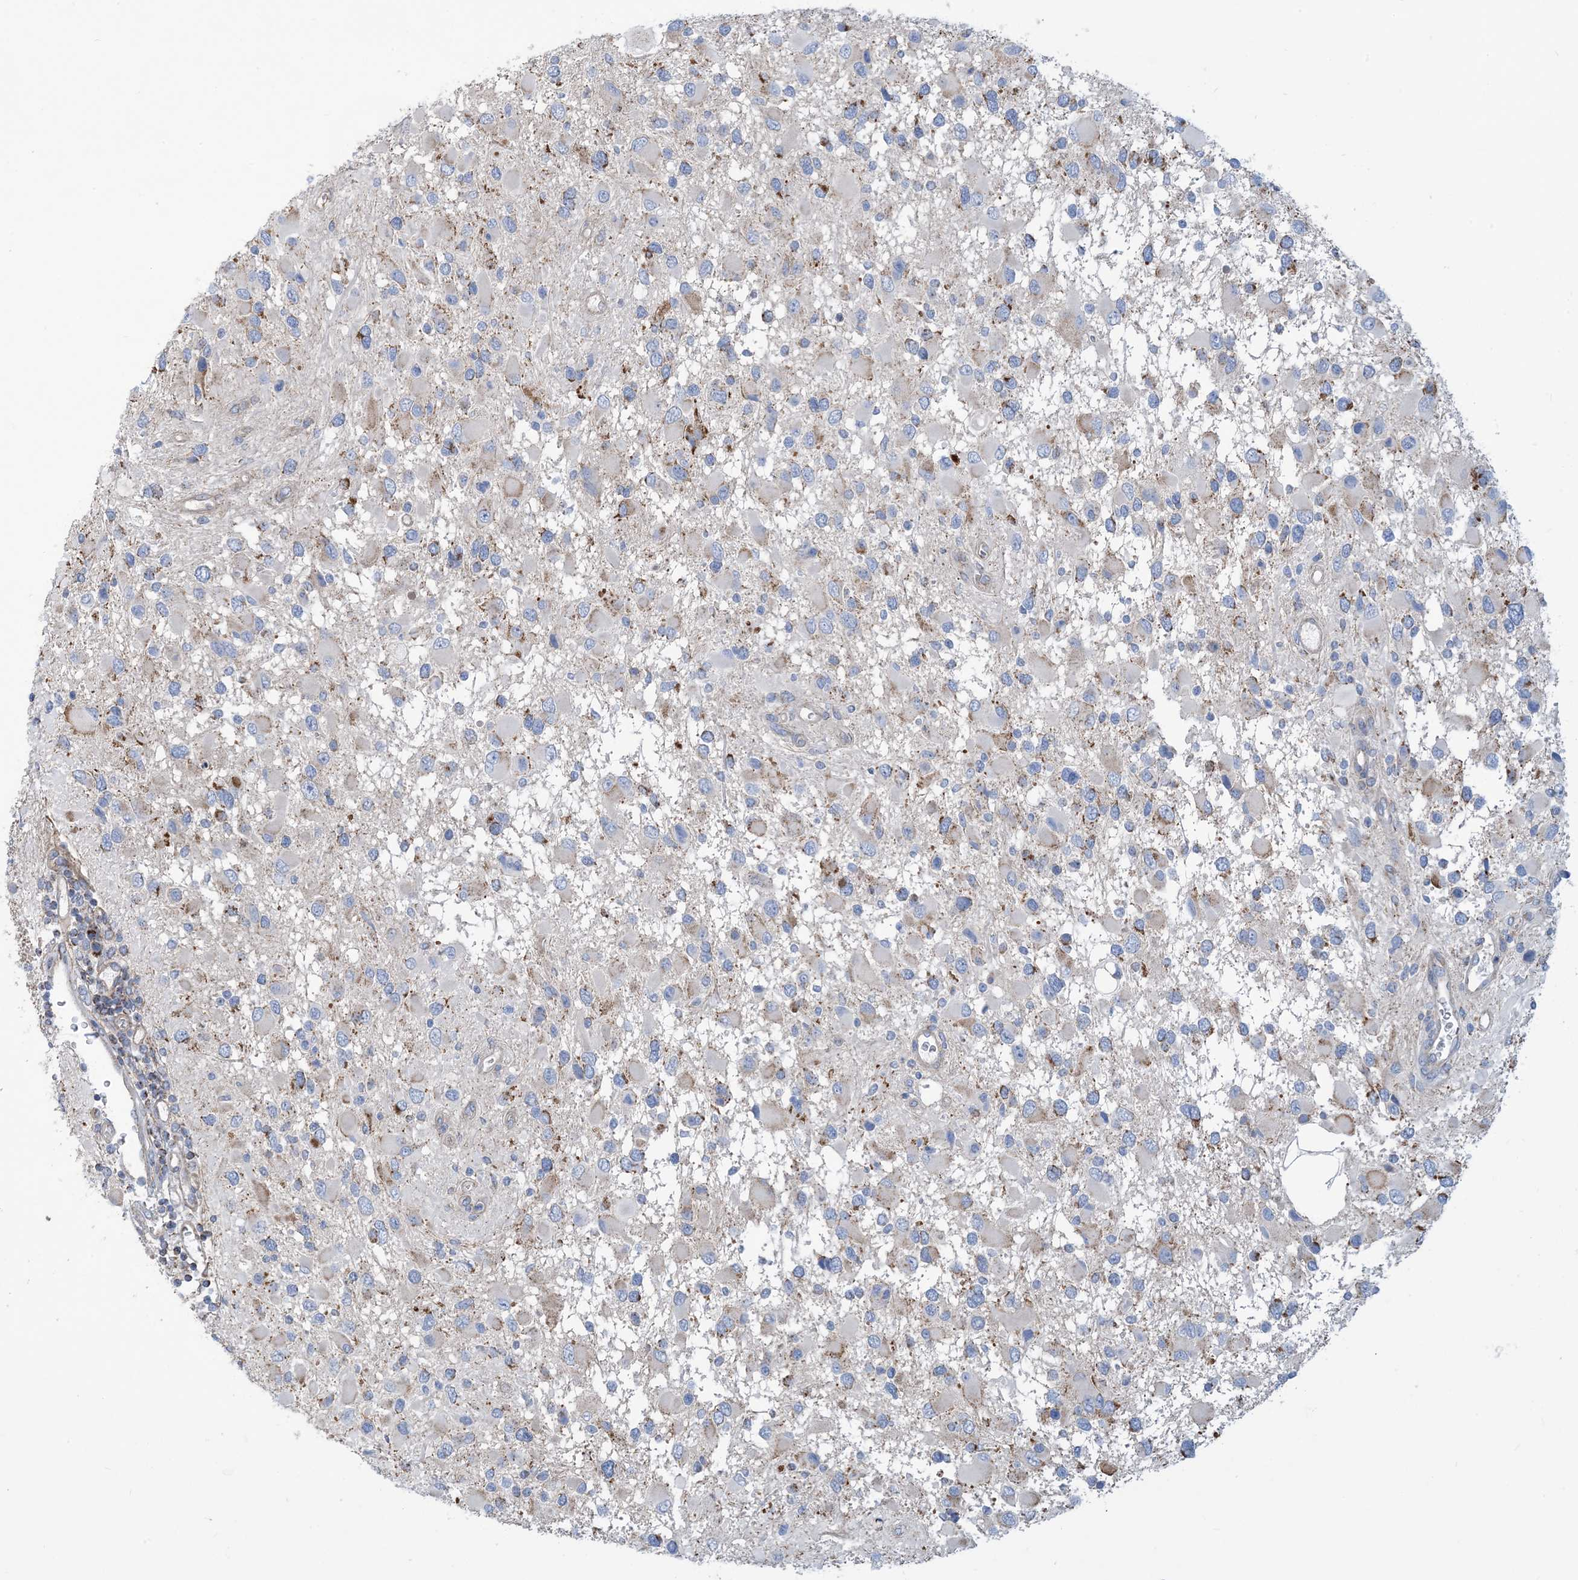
{"staining": {"intensity": "moderate", "quantity": "<25%", "location": "cytoplasmic/membranous"}, "tissue": "glioma", "cell_type": "Tumor cells", "image_type": "cancer", "snomed": [{"axis": "morphology", "description": "Glioma, malignant, High grade"}, {"axis": "topography", "description": "Brain"}], "caption": "Moderate cytoplasmic/membranous protein positivity is appreciated in about <25% of tumor cells in glioma. Using DAB (3,3'-diaminobenzidine) (brown) and hematoxylin (blue) stains, captured at high magnification using brightfield microscopy.", "gene": "PHOSPHO2", "patient": {"sex": "male", "age": 53}}